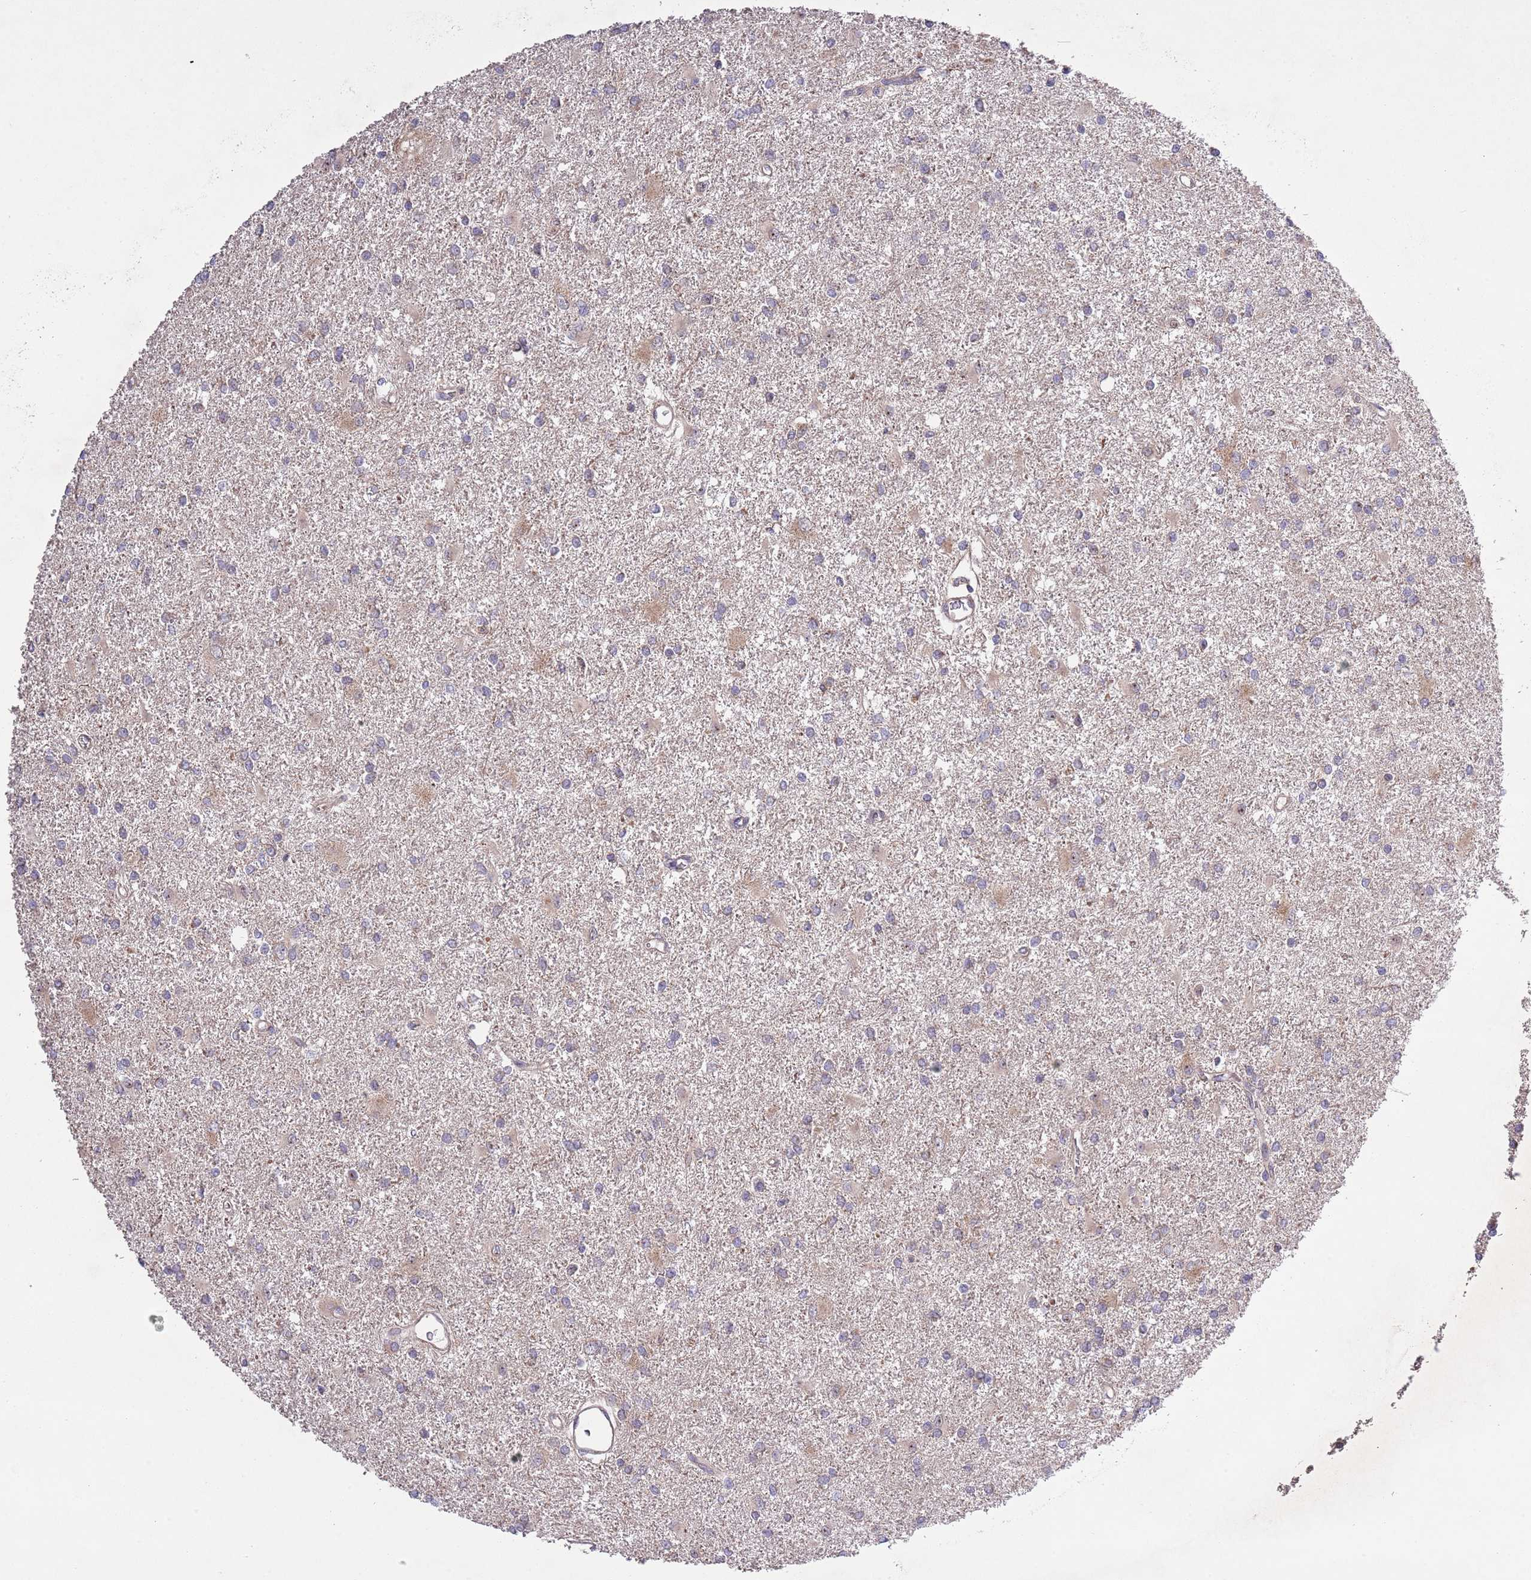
{"staining": {"intensity": "weak", "quantity": "25%-75%", "location": "cytoplasmic/membranous"}, "tissue": "glioma", "cell_type": "Tumor cells", "image_type": "cancer", "snomed": [{"axis": "morphology", "description": "Glioma, malignant, High grade"}, {"axis": "topography", "description": "Brain"}], "caption": "Immunohistochemistry (IHC) micrograph of human glioma stained for a protein (brown), which reveals low levels of weak cytoplasmic/membranous expression in about 25%-75% of tumor cells.", "gene": "MFNG", "patient": {"sex": "female", "age": 50}}